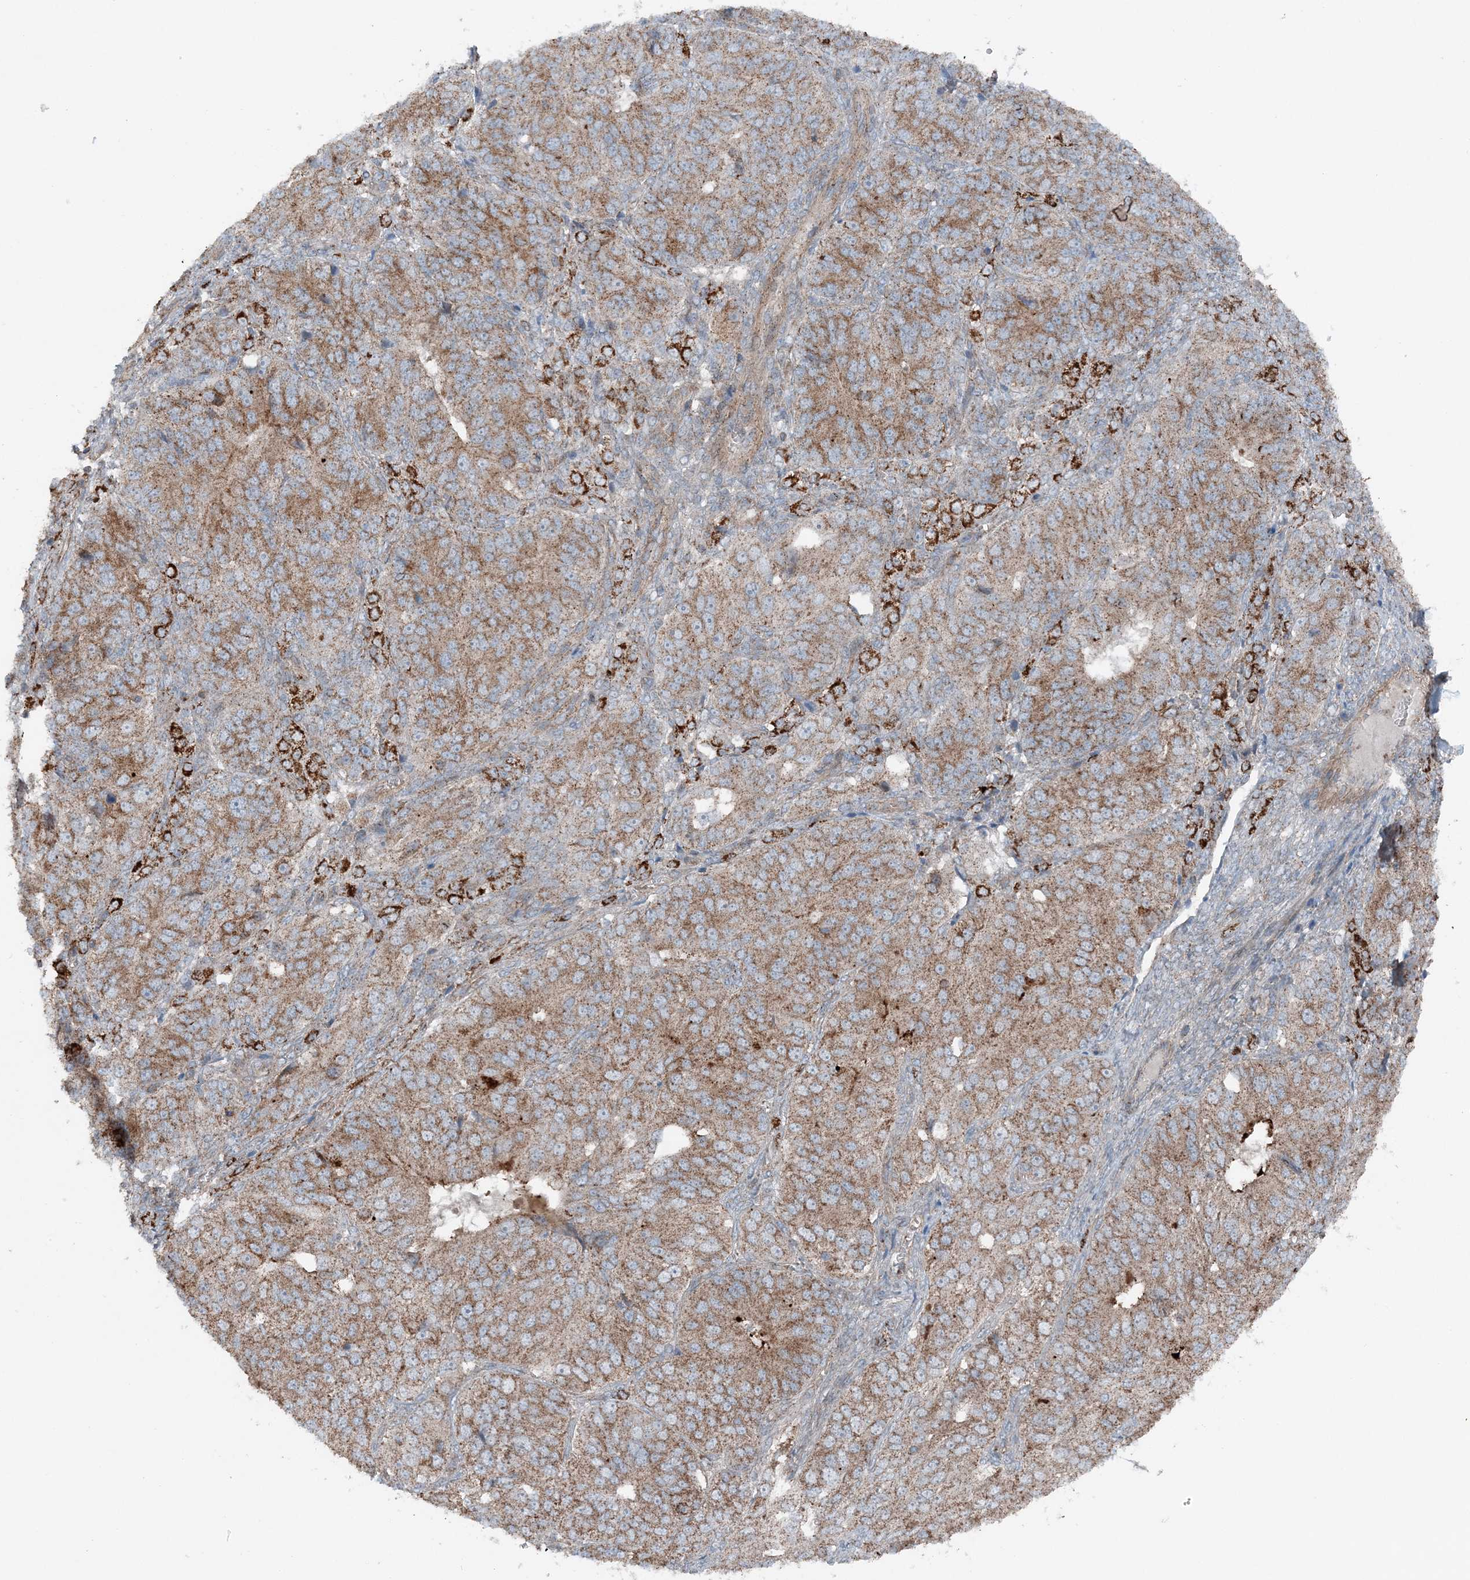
{"staining": {"intensity": "moderate", "quantity": ">75%", "location": "cytoplasmic/membranous"}, "tissue": "ovarian cancer", "cell_type": "Tumor cells", "image_type": "cancer", "snomed": [{"axis": "morphology", "description": "Carcinoma, endometroid"}, {"axis": "topography", "description": "Ovary"}], "caption": "Protein staining by immunohistochemistry (IHC) demonstrates moderate cytoplasmic/membranous staining in approximately >75% of tumor cells in ovarian cancer (endometroid carcinoma).", "gene": "KY", "patient": {"sex": "female", "age": 51}}